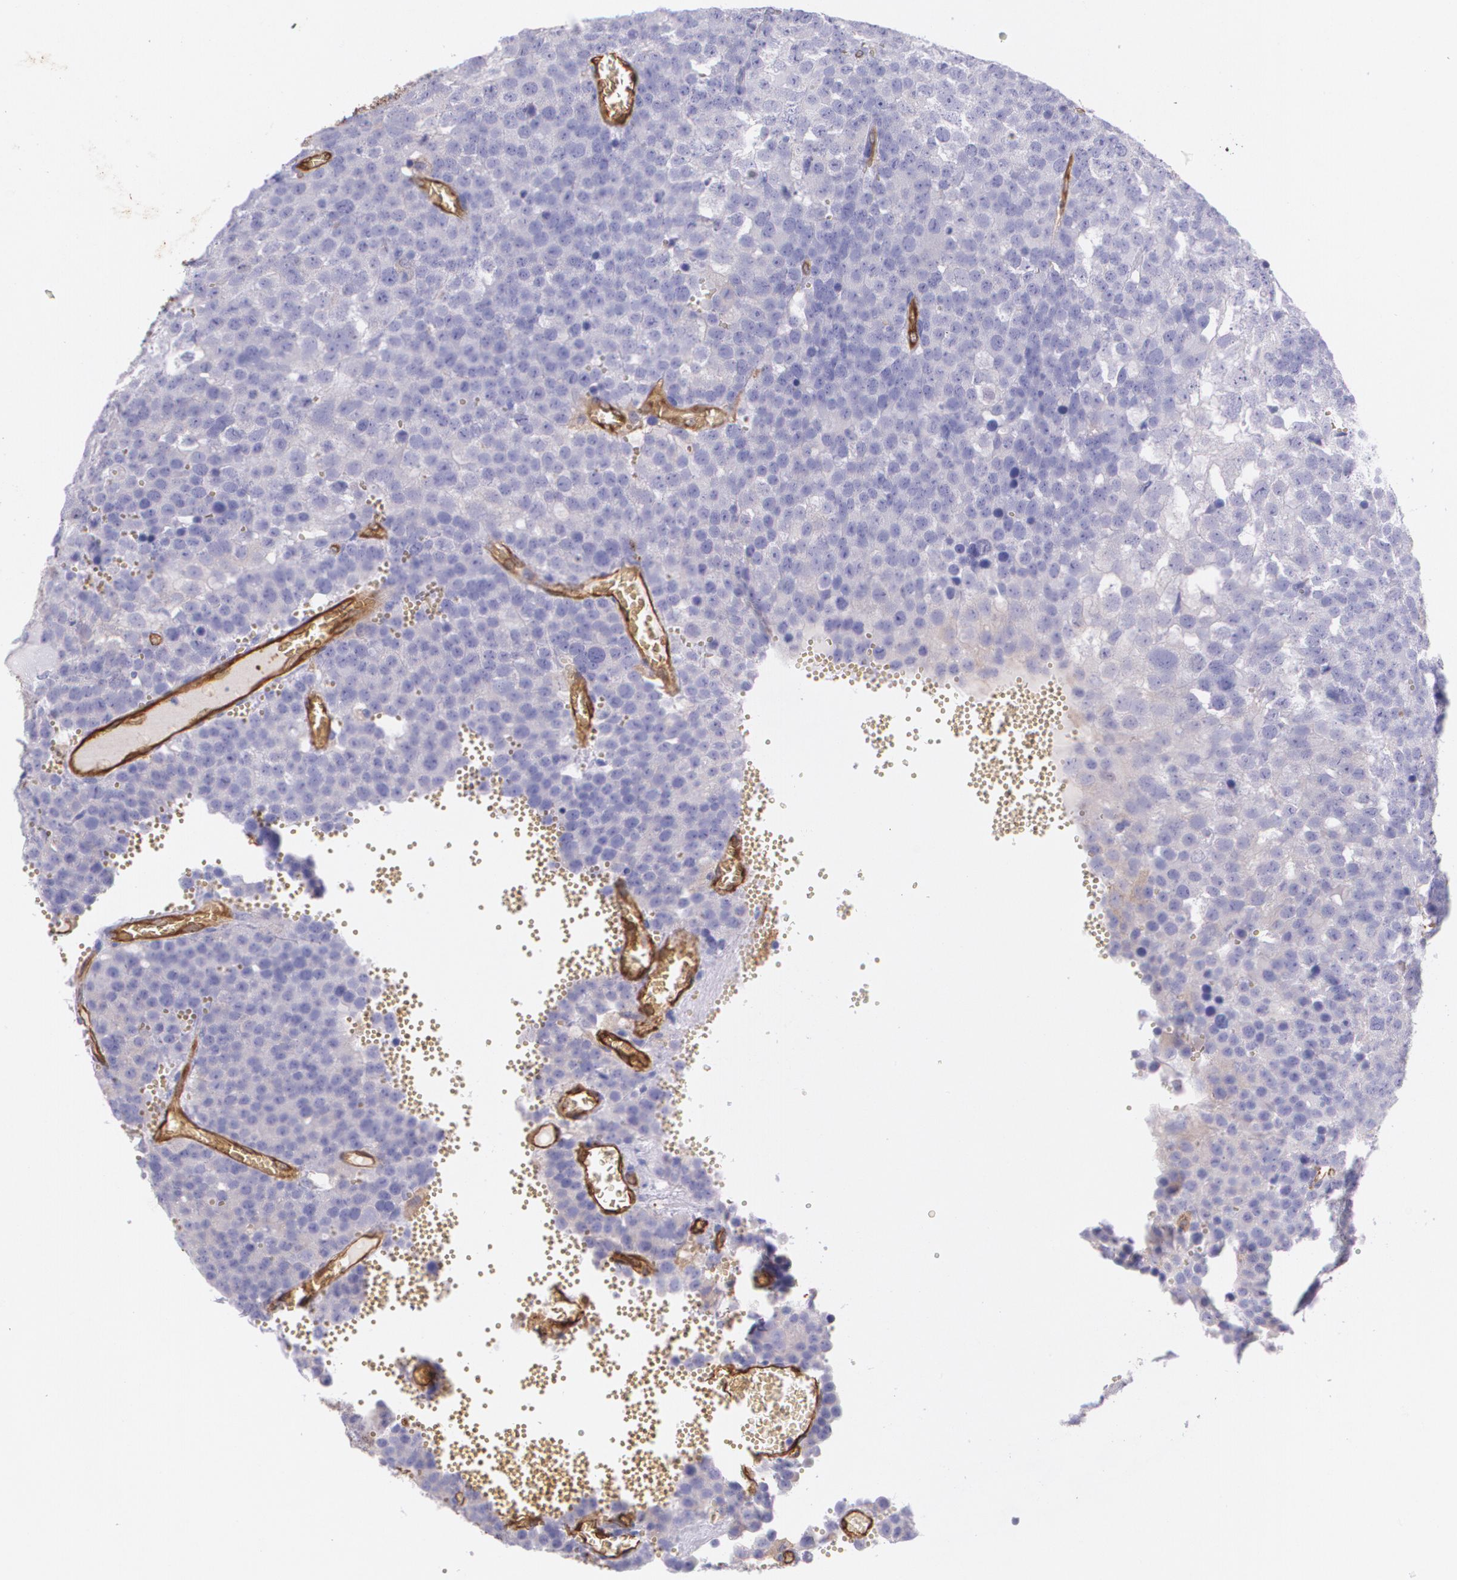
{"staining": {"intensity": "negative", "quantity": "none", "location": "none"}, "tissue": "testis cancer", "cell_type": "Tumor cells", "image_type": "cancer", "snomed": [{"axis": "morphology", "description": "Seminoma, NOS"}, {"axis": "topography", "description": "Testis"}], "caption": "Immunohistochemistry of human testis seminoma reveals no staining in tumor cells.", "gene": "MMP2", "patient": {"sex": "male", "age": 71}}